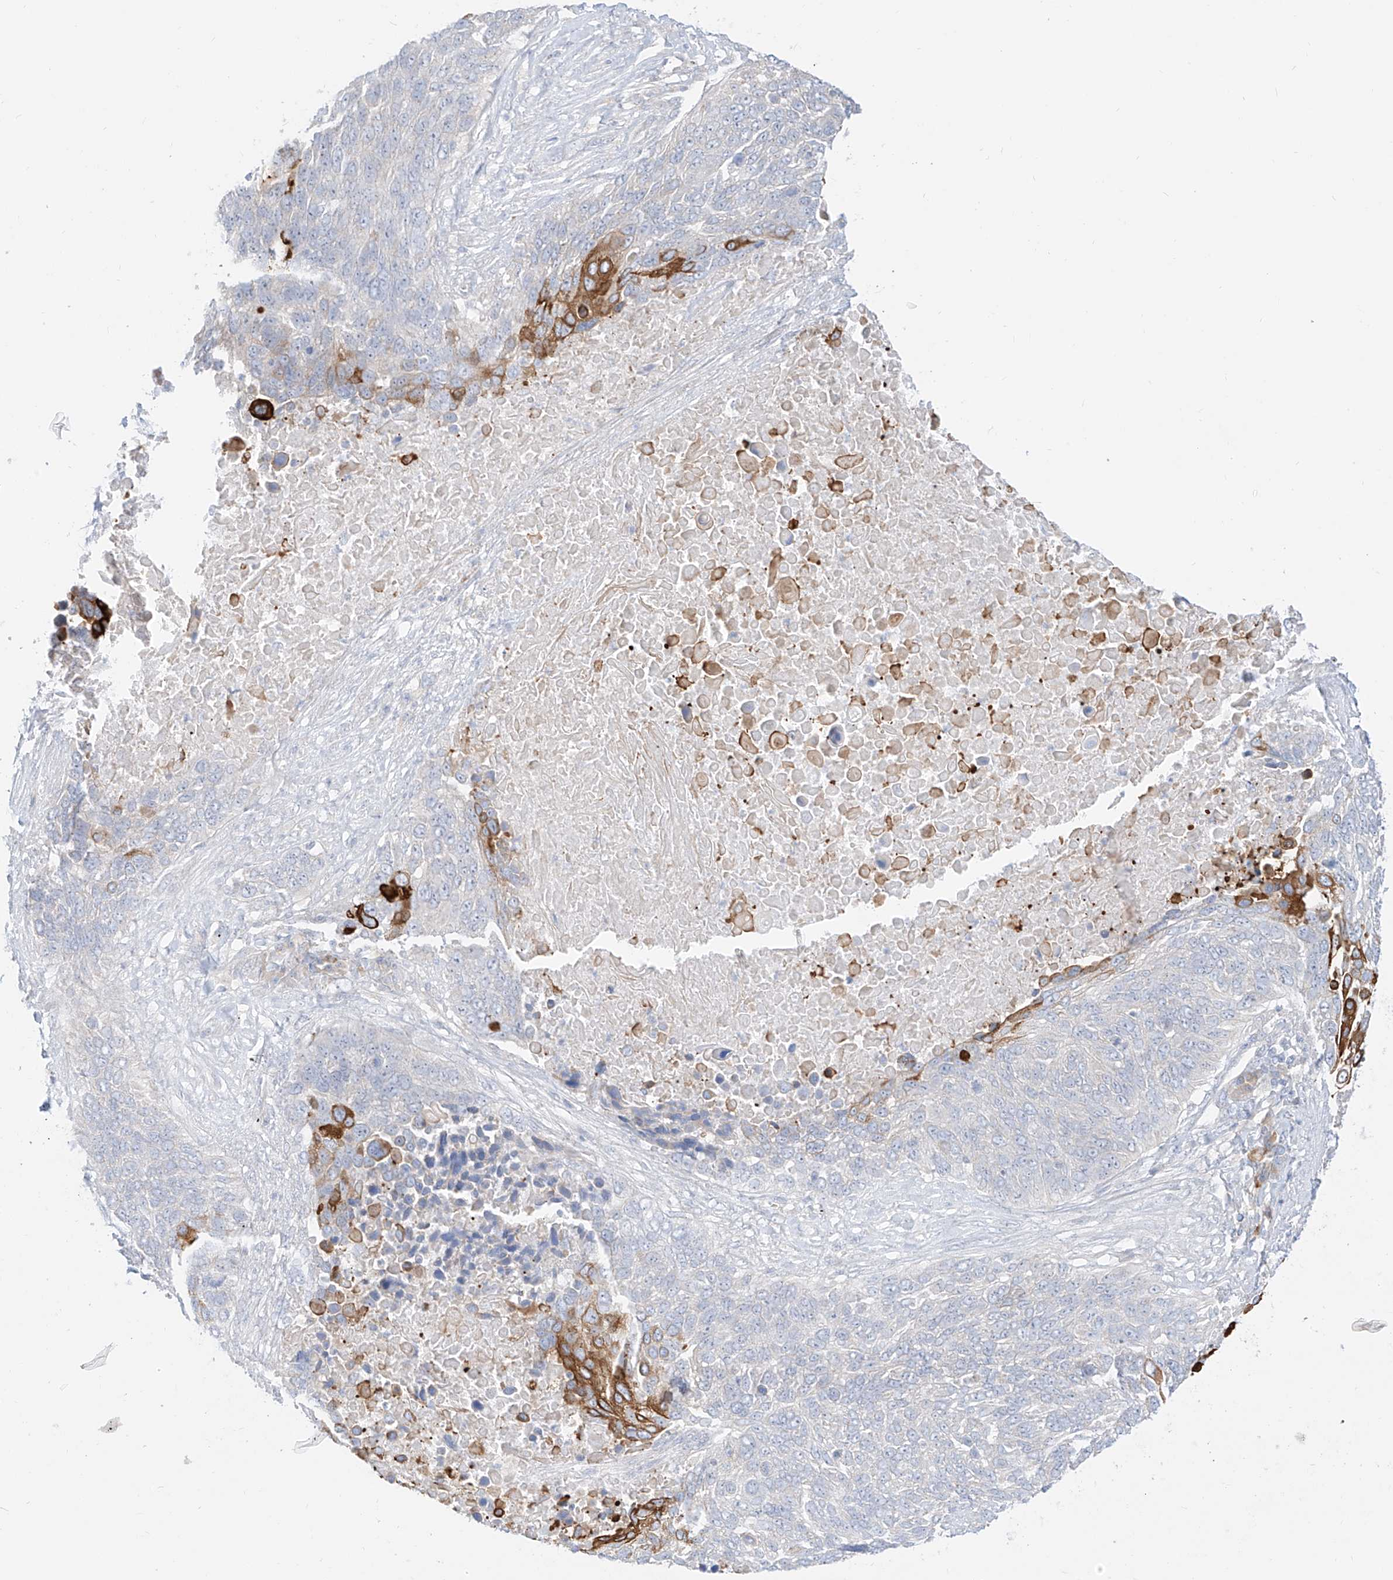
{"staining": {"intensity": "moderate", "quantity": "<25%", "location": "cytoplasmic/membranous"}, "tissue": "lung cancer", "cell_type": "Tumor cells", "image_type": "cancer", "snomed": [{"axis": "morphology", "description": "Squamous cell carcinoma, NOS"}, {"axis": "topography", "description": "Lung"}], "caption": "IHC of lung cancer displays low levels of moderate cytoplasmic/membranous expression in approximately <25% of tumor cells.", "gene": "SYTL3", "patient": {"sex": "male", "age": 66}}